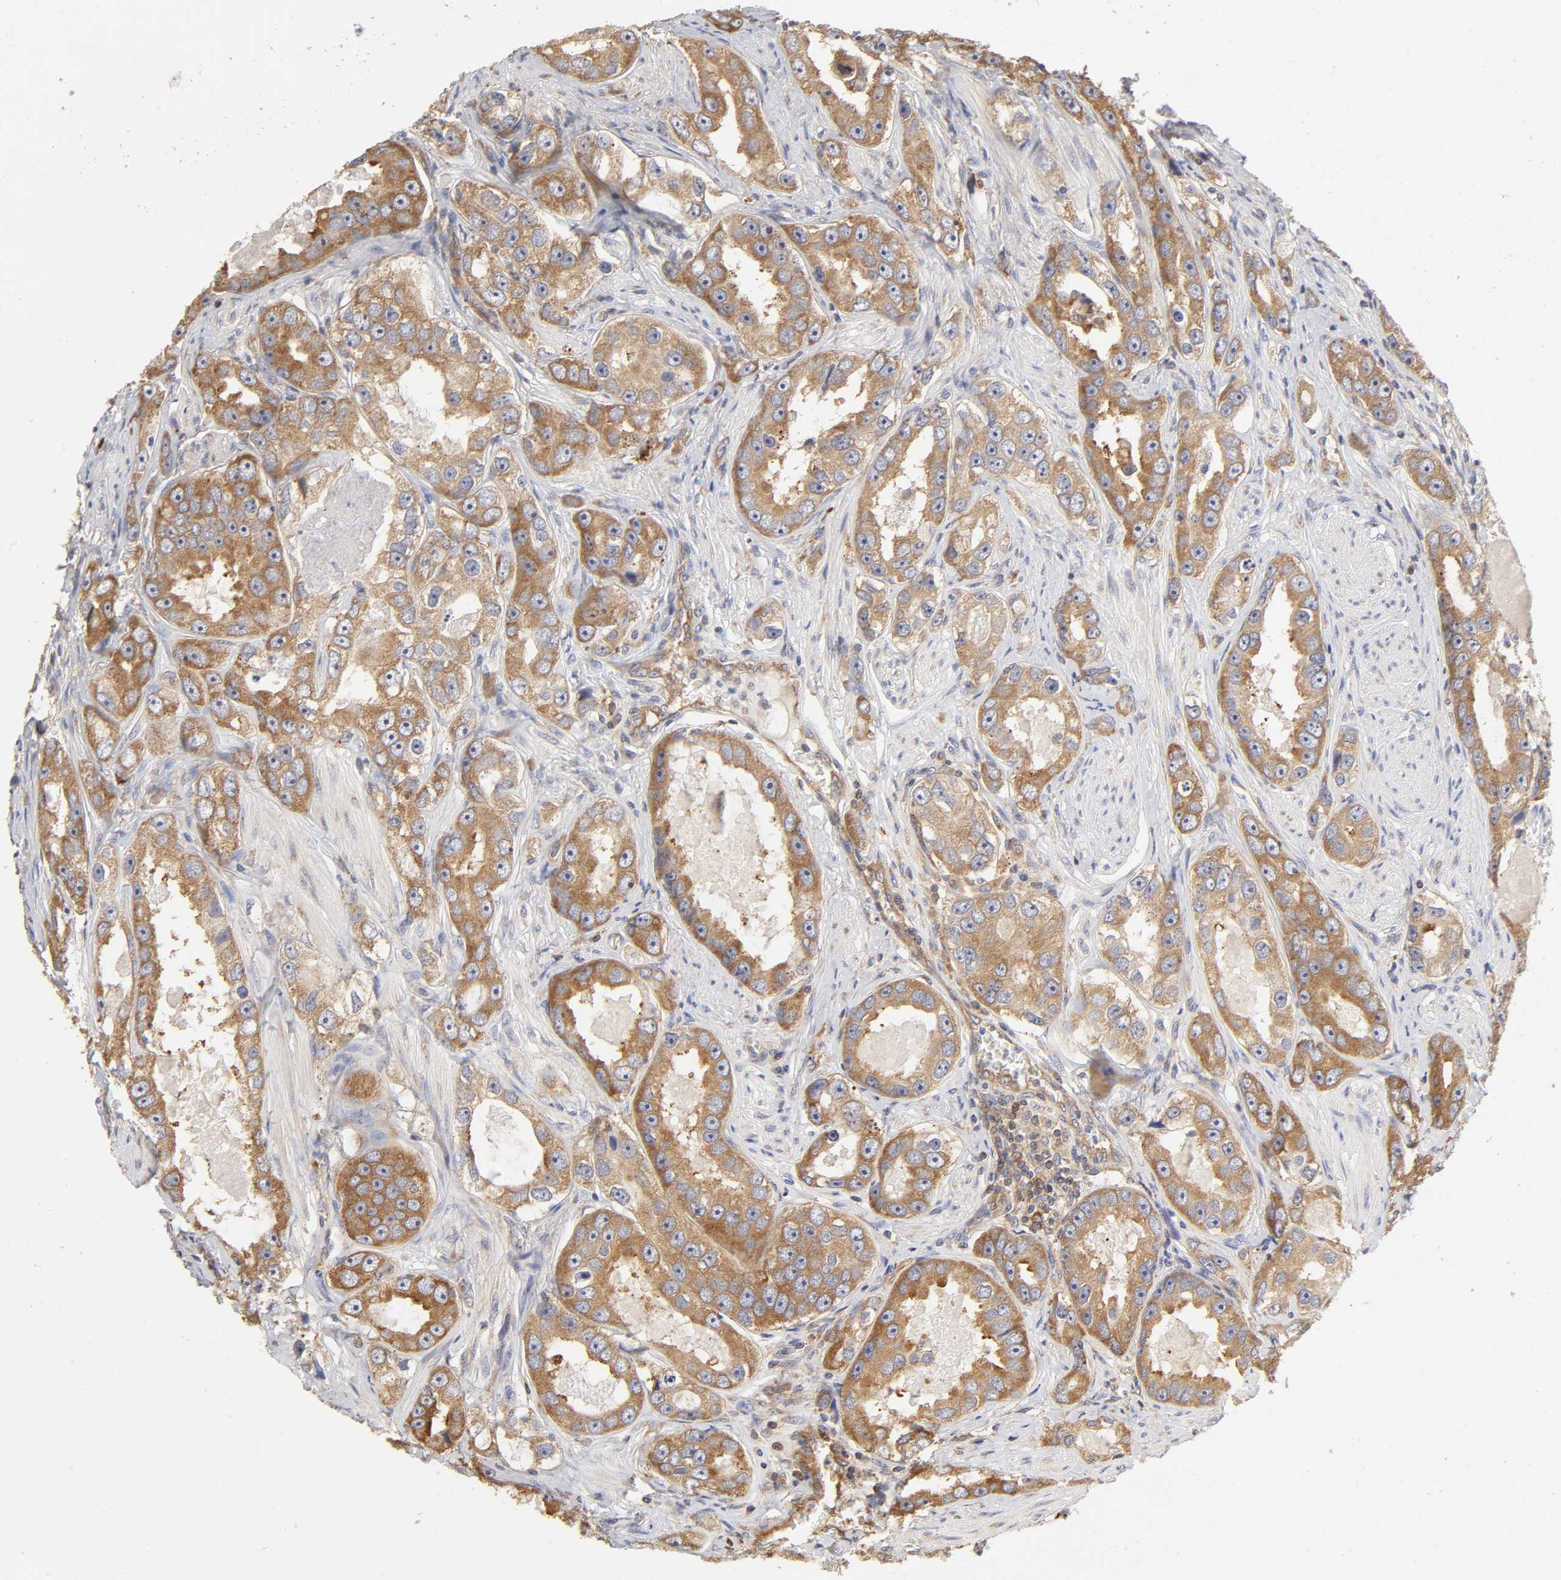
{"staining": {"intensity": "strong", "quantity": ">75%", "location": "cytoplasmic/membranous"}, "tissue": "prostate cancer", "cell_type": "Tumor cells", "image_type": "cancer", "snomed": [{"axis": "morphology", "description": "Adenocarcinoma, High grade"}, {"axis": "topography", "description": "Prostate"}], "caption": "The immunohistochemical stain highlights strong cytoplasmic/membranous positivity in tumor cells of high-grade adenocarcinoma (prostate) tissue.", "gene": "RPL14", "patient": {"sex": "male", "age": 63}}